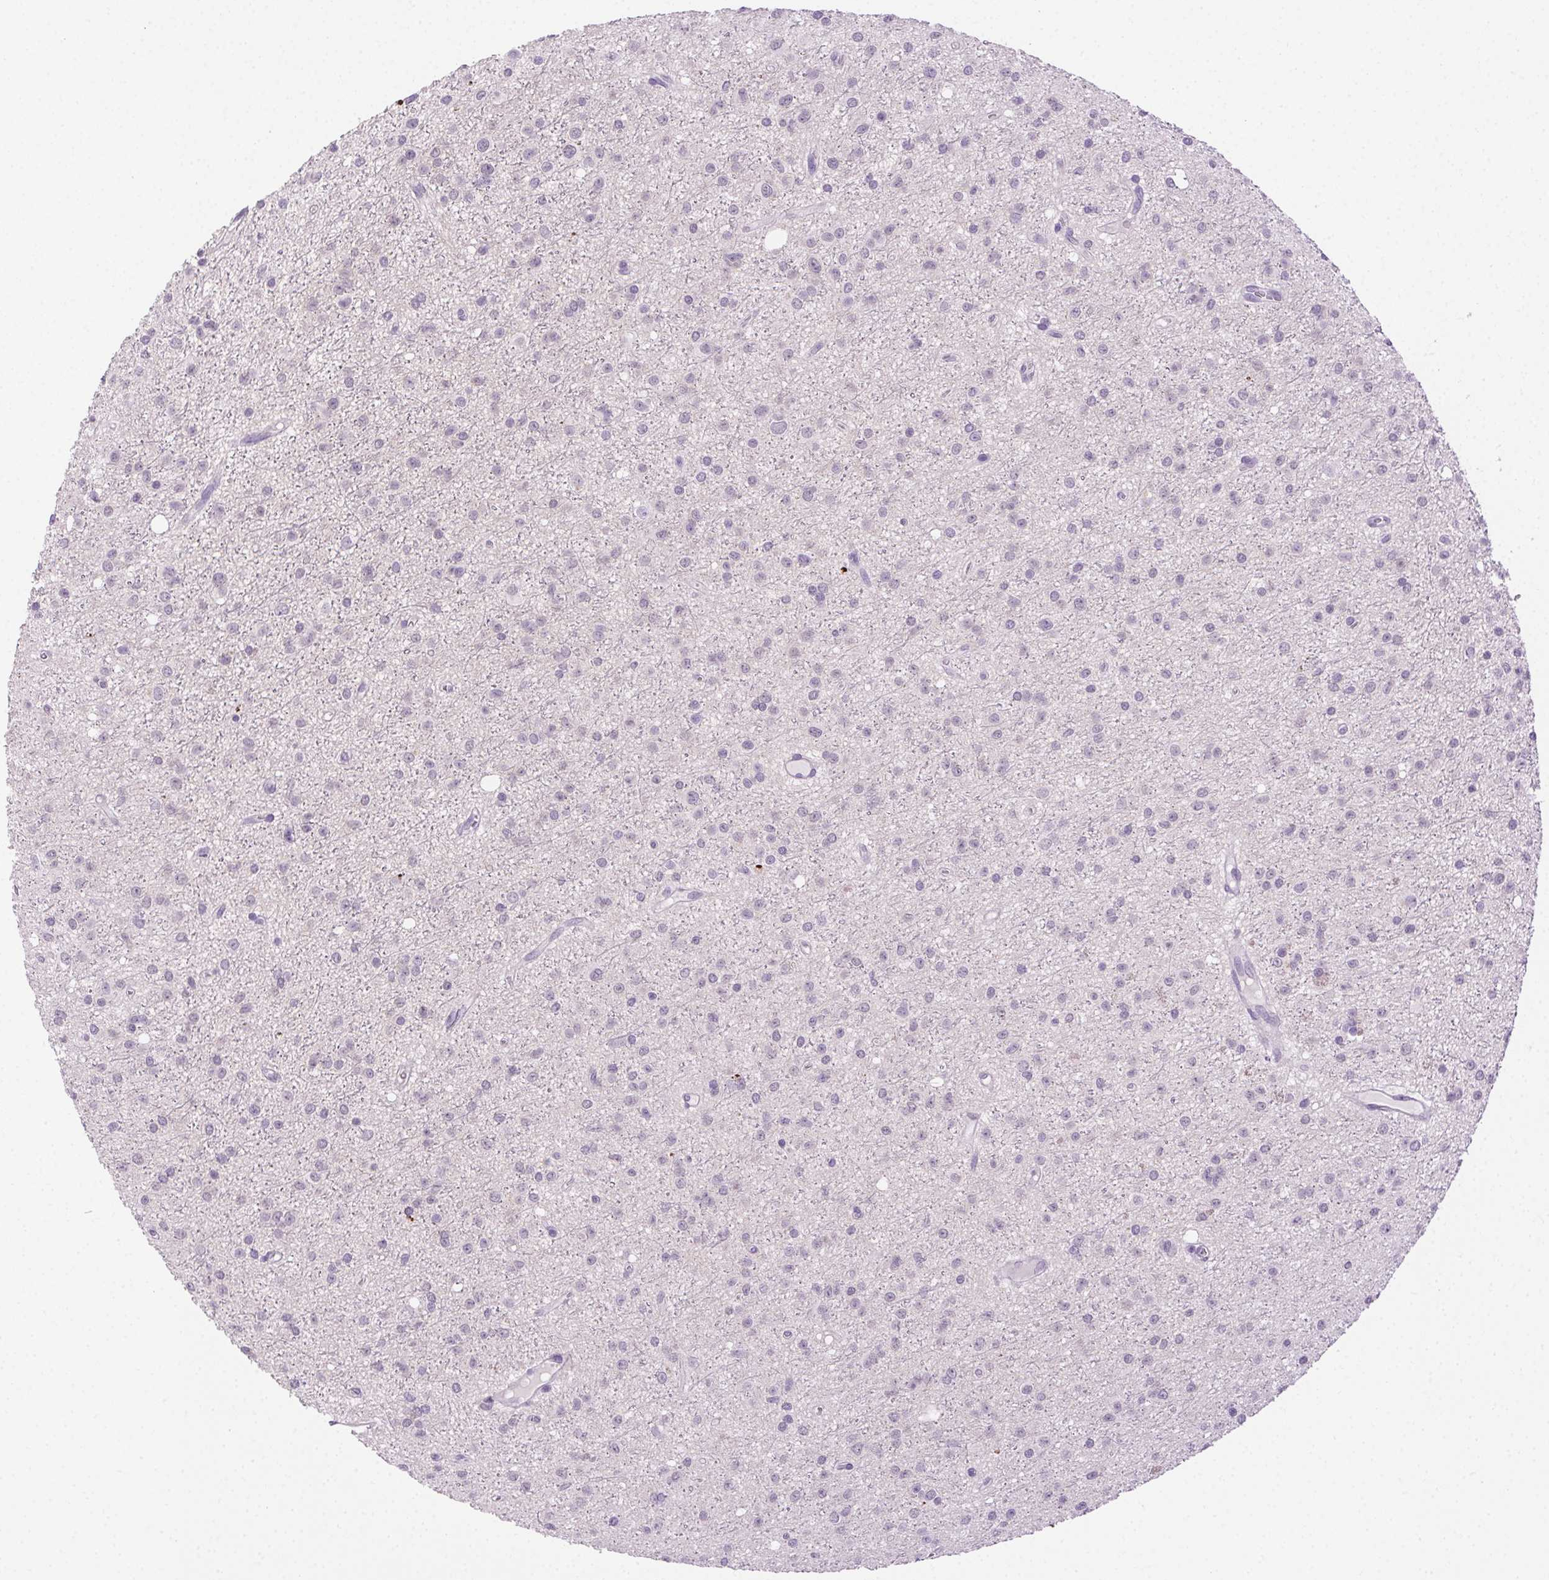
{"staining": {"intensity": "negative", "quantity": "none", "location": "none"}, "tissue": "glioma", "cell_type": "Tumor cells", "image_type": "cancer", "snomed": [{"axis": "morphology", "description": "Glioma, malignant, Low grade"}, {"axis": "topography", "description": "Brain"}], "caption": "This photomicrograph is of malignant low-grade glioma stained with IHC to label a protein in brown with the nuclei are counter-stained blue. There is no positivity in tumor cells. The staining was performed using DAB to visualize the protein expression in brown, while the nuclei were stained in blue with hematoxylin (Magnification: 20x).", "gene": "CLDN10", "patient": {"sex": "male", "age": 27}}